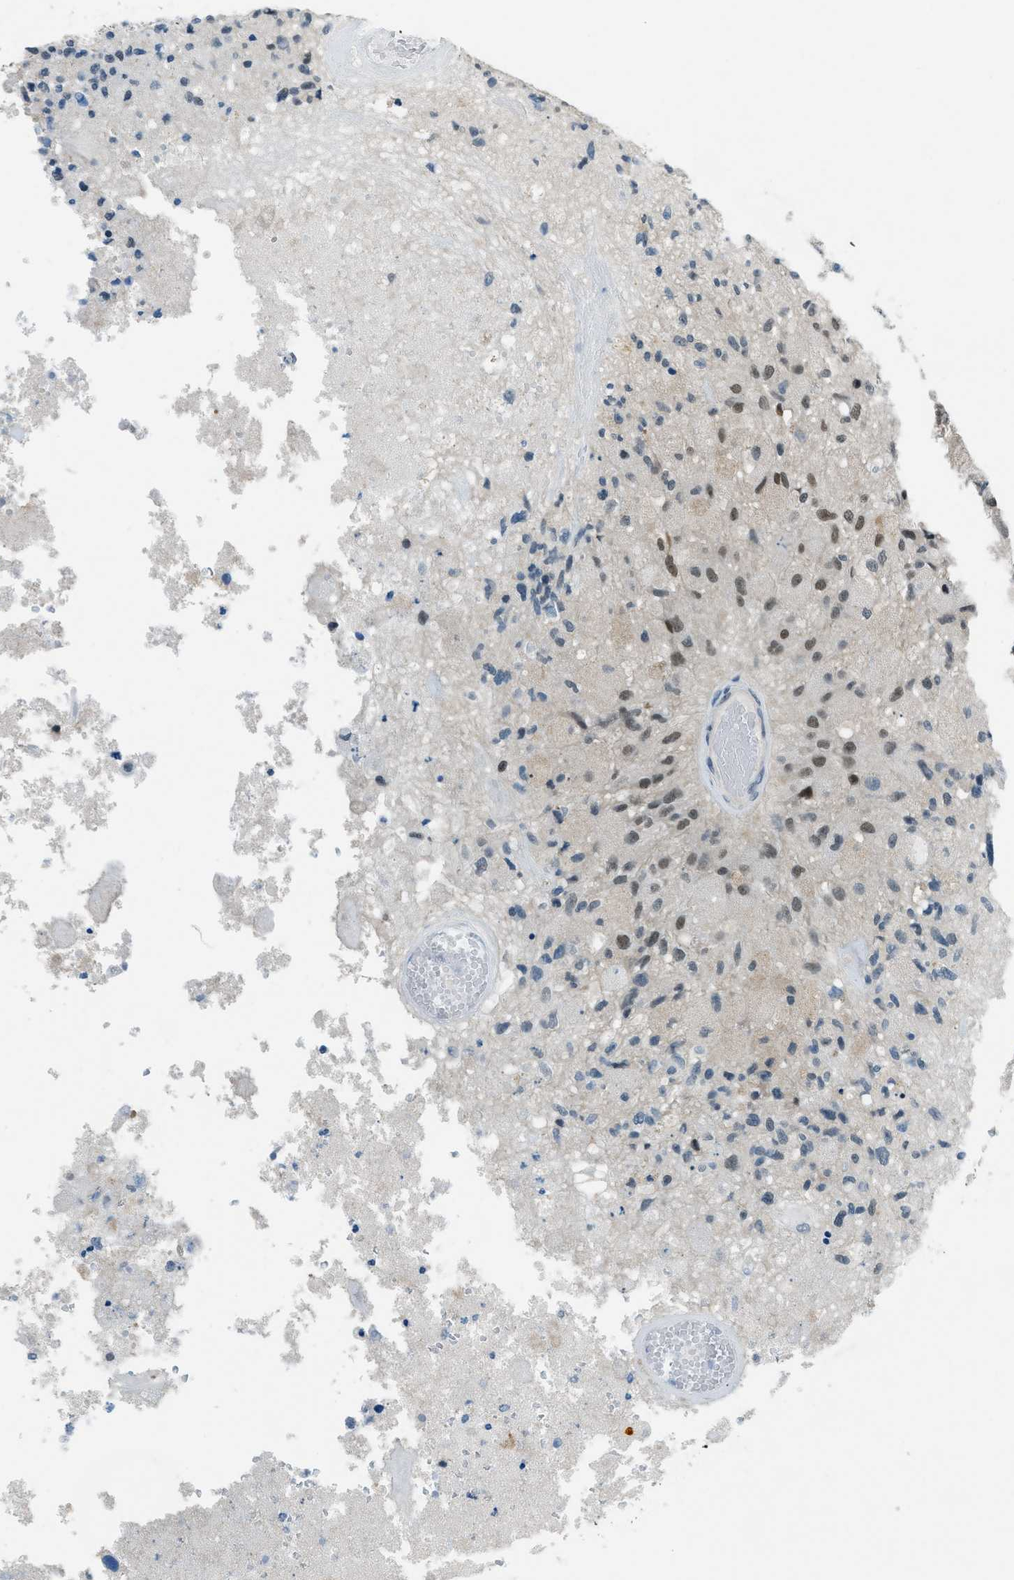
{"staining": {"intensity": "moderate", "quantity": "25%-75%", "location": "nuclear"}, "tissue": "glioma", "cell_type": "Tumor cells", "image_type": "cancer", "snomed": [{"axis": "morphology", "description": "Normal tissue, NOS"}, {"axis": "morphology", "description": "Glioma, malignant, High grade"}, {"axis": "topography", "description": "Cerebral cortex"}], "caption": "Protein analysis of malignant high-grade glioma tissue demonstrates moderate nuclear expression in about 25%-75% of tumor cells.", "gene": "OGFR", "patient": {"sex": "male", "age": 77}}